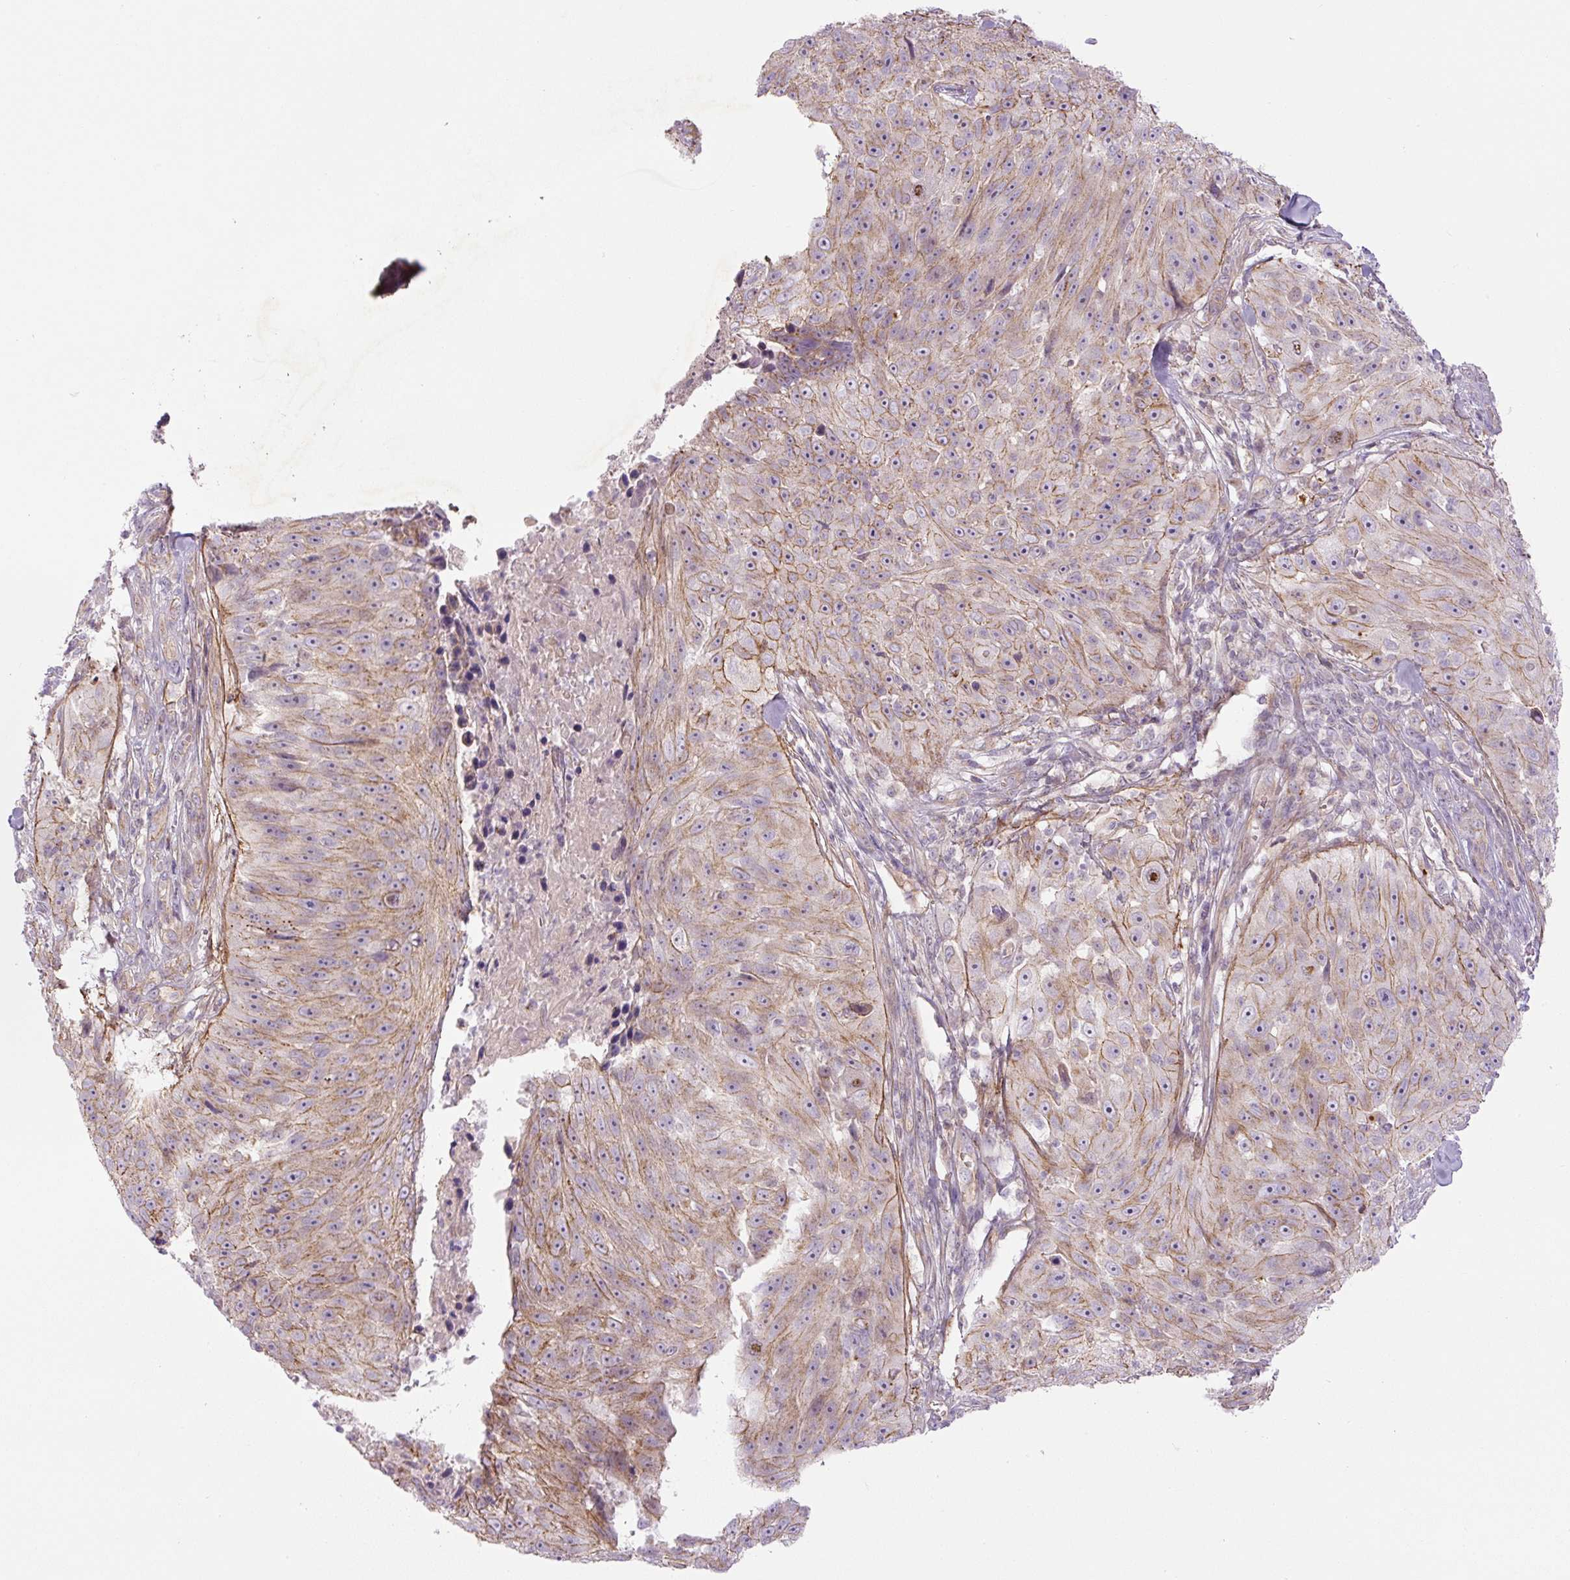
{"staining": {"intensity": "weak", "quantity": "25%-75%", "location": "cytoplasmic/membranous"}, "tissue": "skin cancer", "cell_type": "Tumor cells", "image_type": "cancer", "snomed": [{"axis": "morphology", "description": "Squamous cell carcinoma, NOS"}, {"axis": "topography", "description": "Skin"}], "caption": "Human skin squamous cell carcinoma stained for a protein (brown) displays weak cytoplasmic/membranous positive expression in approximately 25%-75% of tumor cells.", "gene": "CCNI2", "patient": {"sex": "female", "age": 87}}